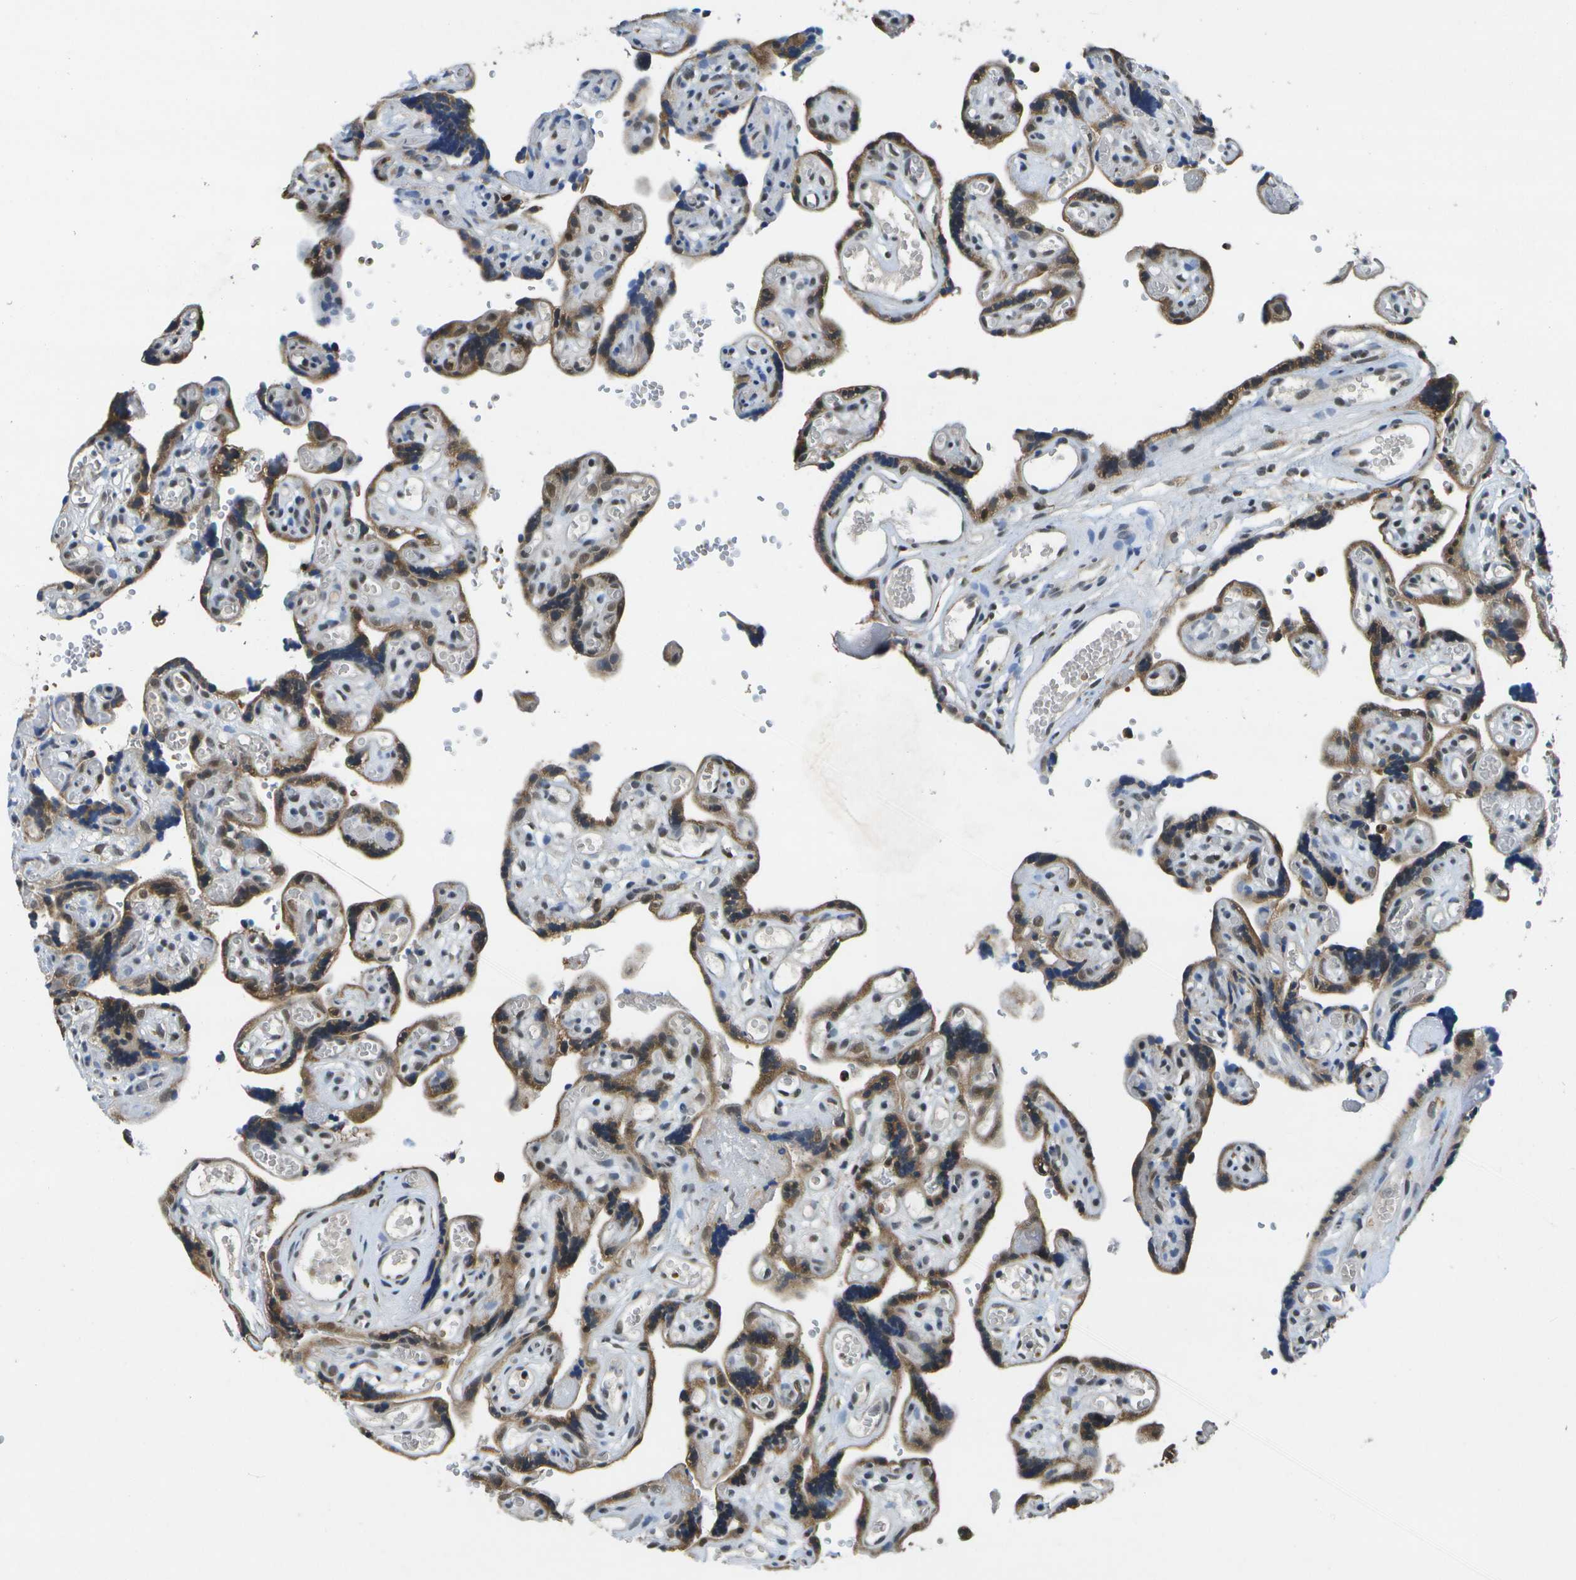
{"staining": {"intensity": "moderate", "quantity": ">75%", "location": "cytoplasmic/membranous,nuclear"}, "tissue": "placenta", "cell_type": "Decidual cells", "image_type": "normal", "snomed": [{"axis": "morphology", "description": "Normal tissue, NOS"}, {"axis": "topography", "description": "Placenta"}], "caption": "Benign placenta reveals moderate cytoplasmic/membranous,nuclear staining in approximately >75% of decidual cells, visualized by immunohistochemistry. The staining was performed using DAB to visualize the protein expression in brown, while the nuclei were stained in blue with hematoxylin (Magnification: 20x).", "gene": "DSE", "patient": {"sex": "female", "age": 30}}